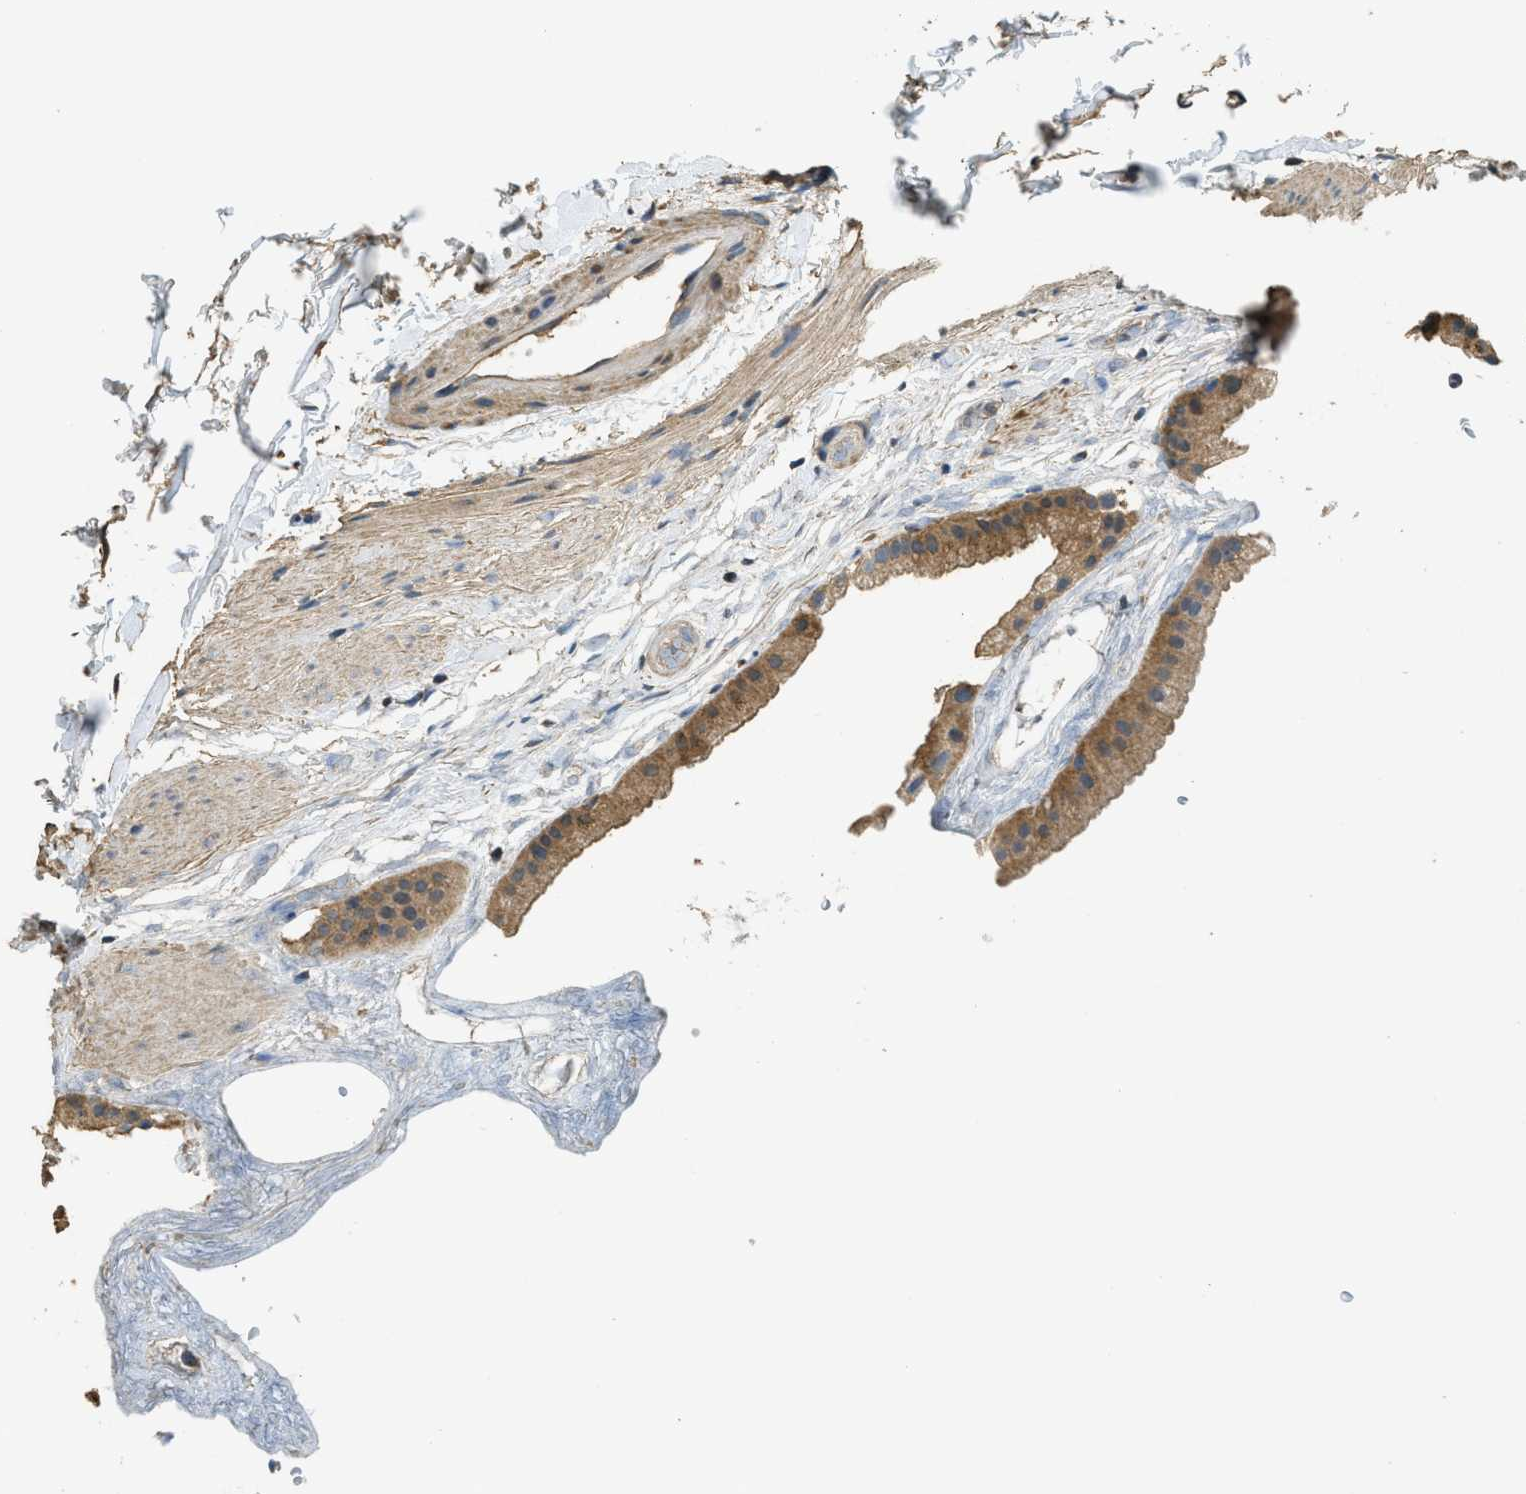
{"staining": {"intensity": "moderate", "quantity": ">75%", "location": "cytoplasmic/membranous"}, "tissue": "gallbladder", "cell_type": "Glandular cells", "image_type": "normal", "snomed": [{"axis": "morphology", "description": "Normal tissue, NOS"}, {"axis": "topography", "description": "Gallbladder"}], "caption": "Brown immunohistochemical staining in normal human gallbladder exhibits moderate cytoplasmic/membranous positivity in about >75% of glandular cells. (brown staining indicates protein expression, while blue staining denotes nuclei).", "gene": "CD276", "patient": {"sex": "female", "age": 64}}